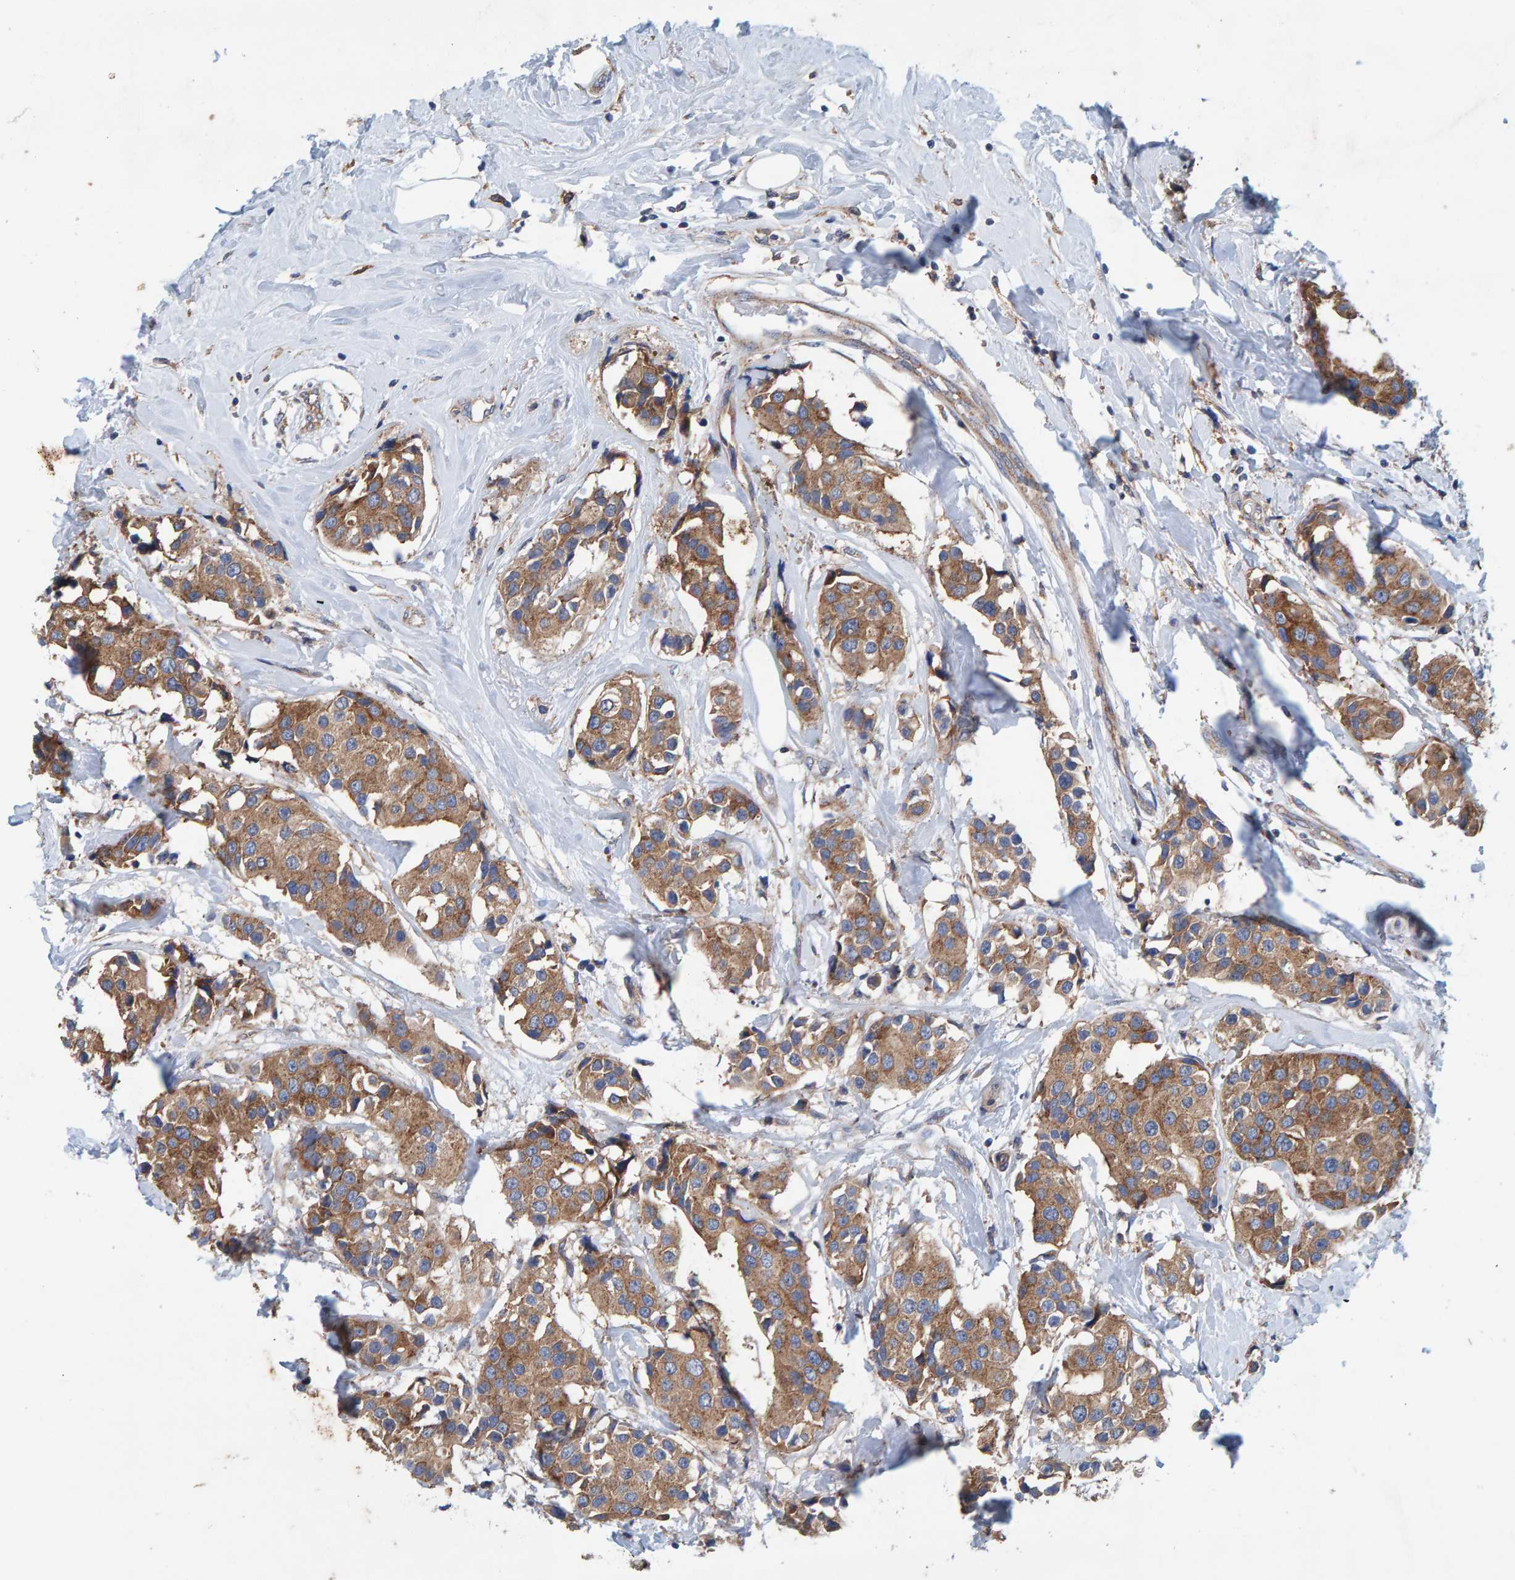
{"staining": {"intensity": "moderate", "quantity": ">75%", "location": "cytoplasmic/membranous"}, "tissue": "breast cancer", "cell_type": "Tumor cells", "image_type": "cancer", "snomed": [{"axis": "morphology", "description": "Normal tissue, NOS"}, {"axis": "morphology", "description": "Duct carcinoma"}, {"axis": "topography", "description": "Breast"}], "caption": "Immunohistochemistry micrograph of neoplastic tissue: breast cancer stained using immunohistochemistry displays medium levels of moderate protein expression localized specifically in the cytoplasmic/membranous of tumor cells, appearing as a cytoplasmic/membranous brown color.", "gene": "MKLN1", "patient": {"sex": "female", "age": 39}}